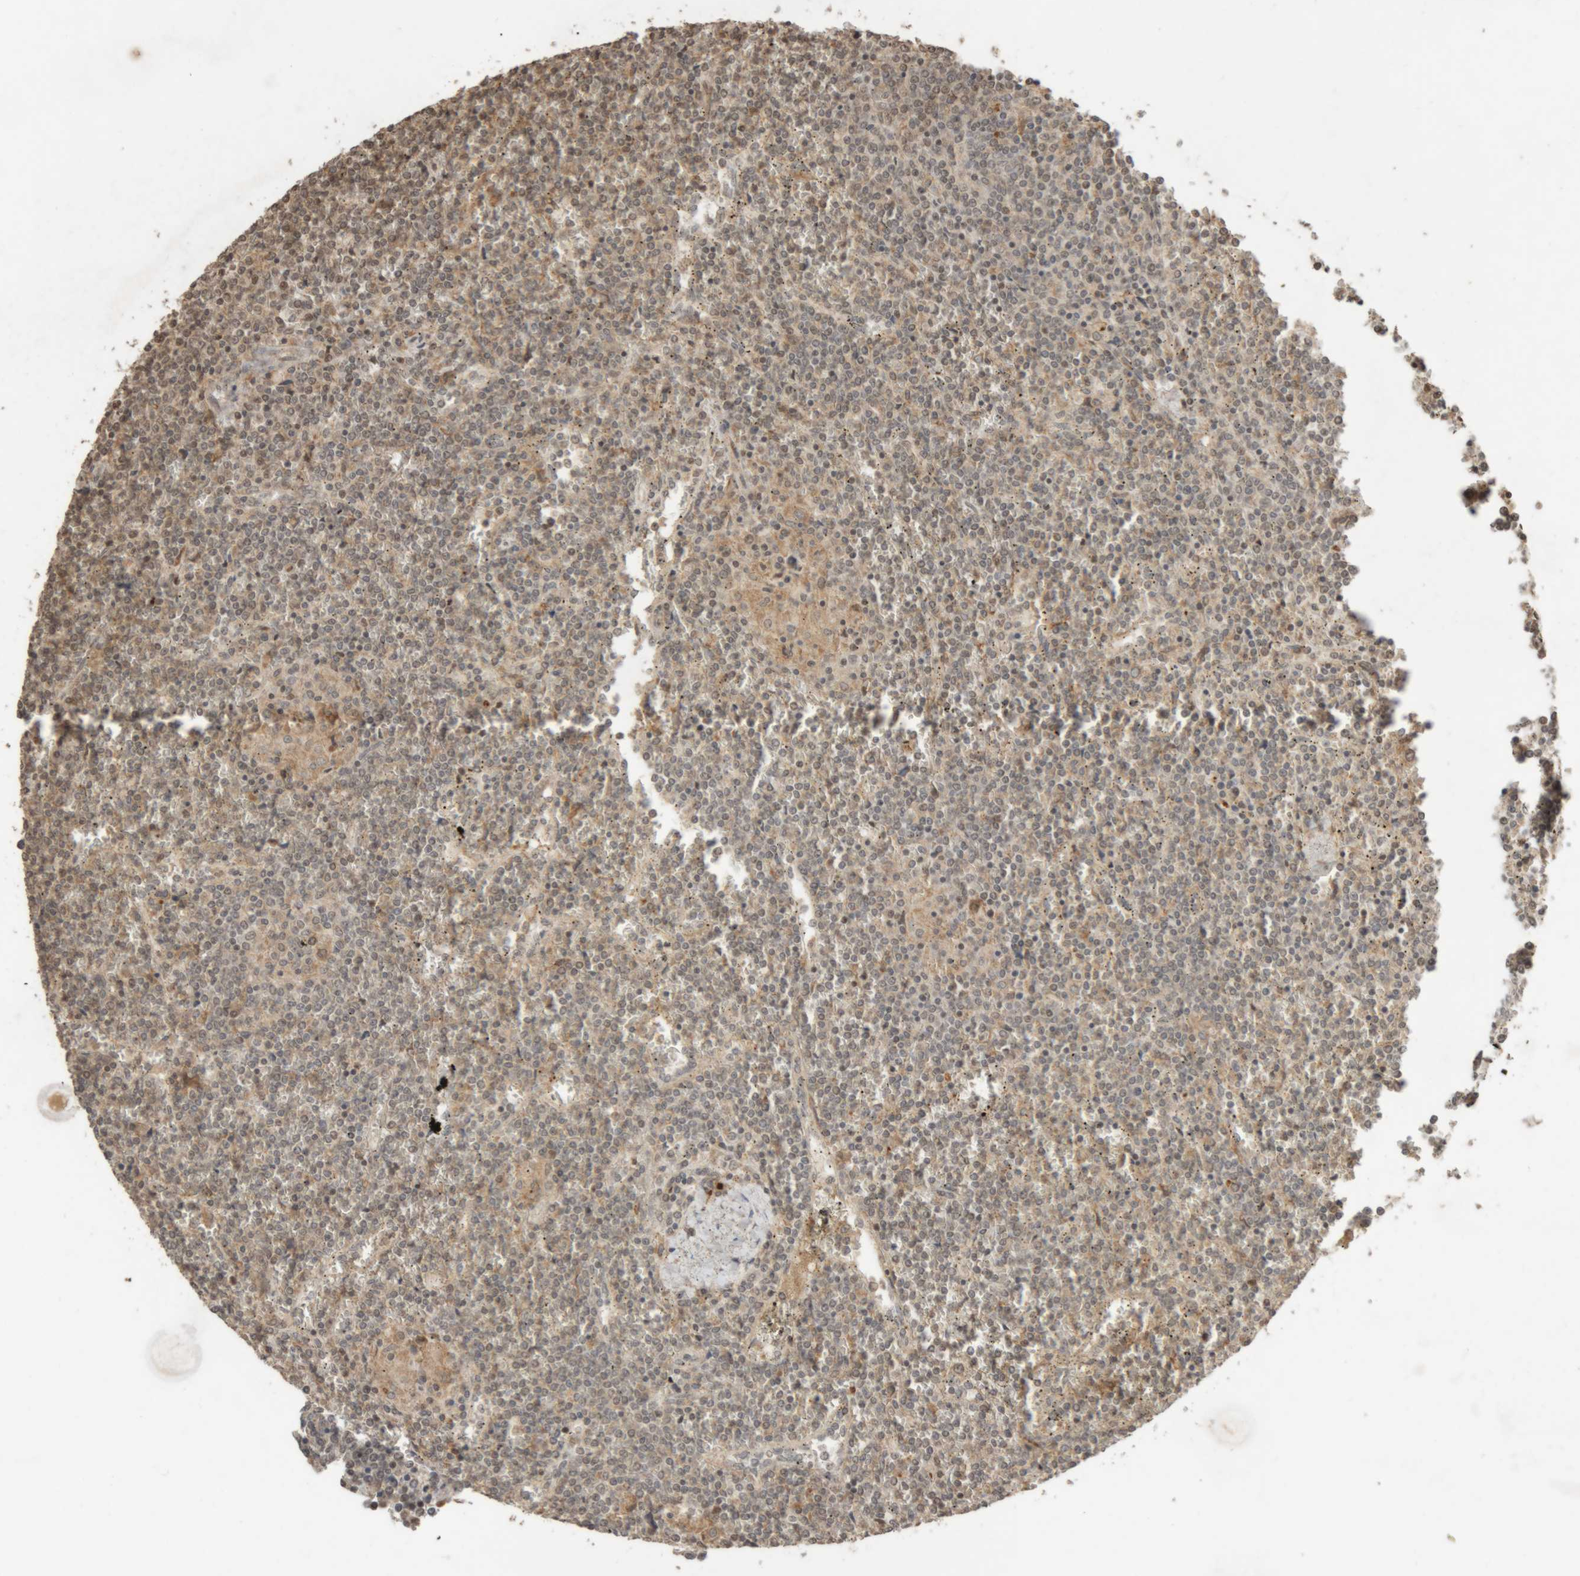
{"staining": {"intensity": "weak", "quantity": "25%-75%", "location": "cytoplasmic/membranous,nuclear"}, "tissue": "lymphoma", "cell_type": "Tumor cells", "image_type": "cancer", "snomed": [{"axis": "morphology", "description": "Malignant lymphoma, non-Hodgkin's type, Low grade"}, {"axis": "topography", "description": "Spleen"}], "caption": "The immunohistochemical stain highlights weak cytoplasmic/membranous and nuclear expression in tumor cells of low-grade malignant lymphoma, non-Hodgkin's type tissue.", "gene": "KEAP1", "patient": {"sex": "female", "age": 19}}